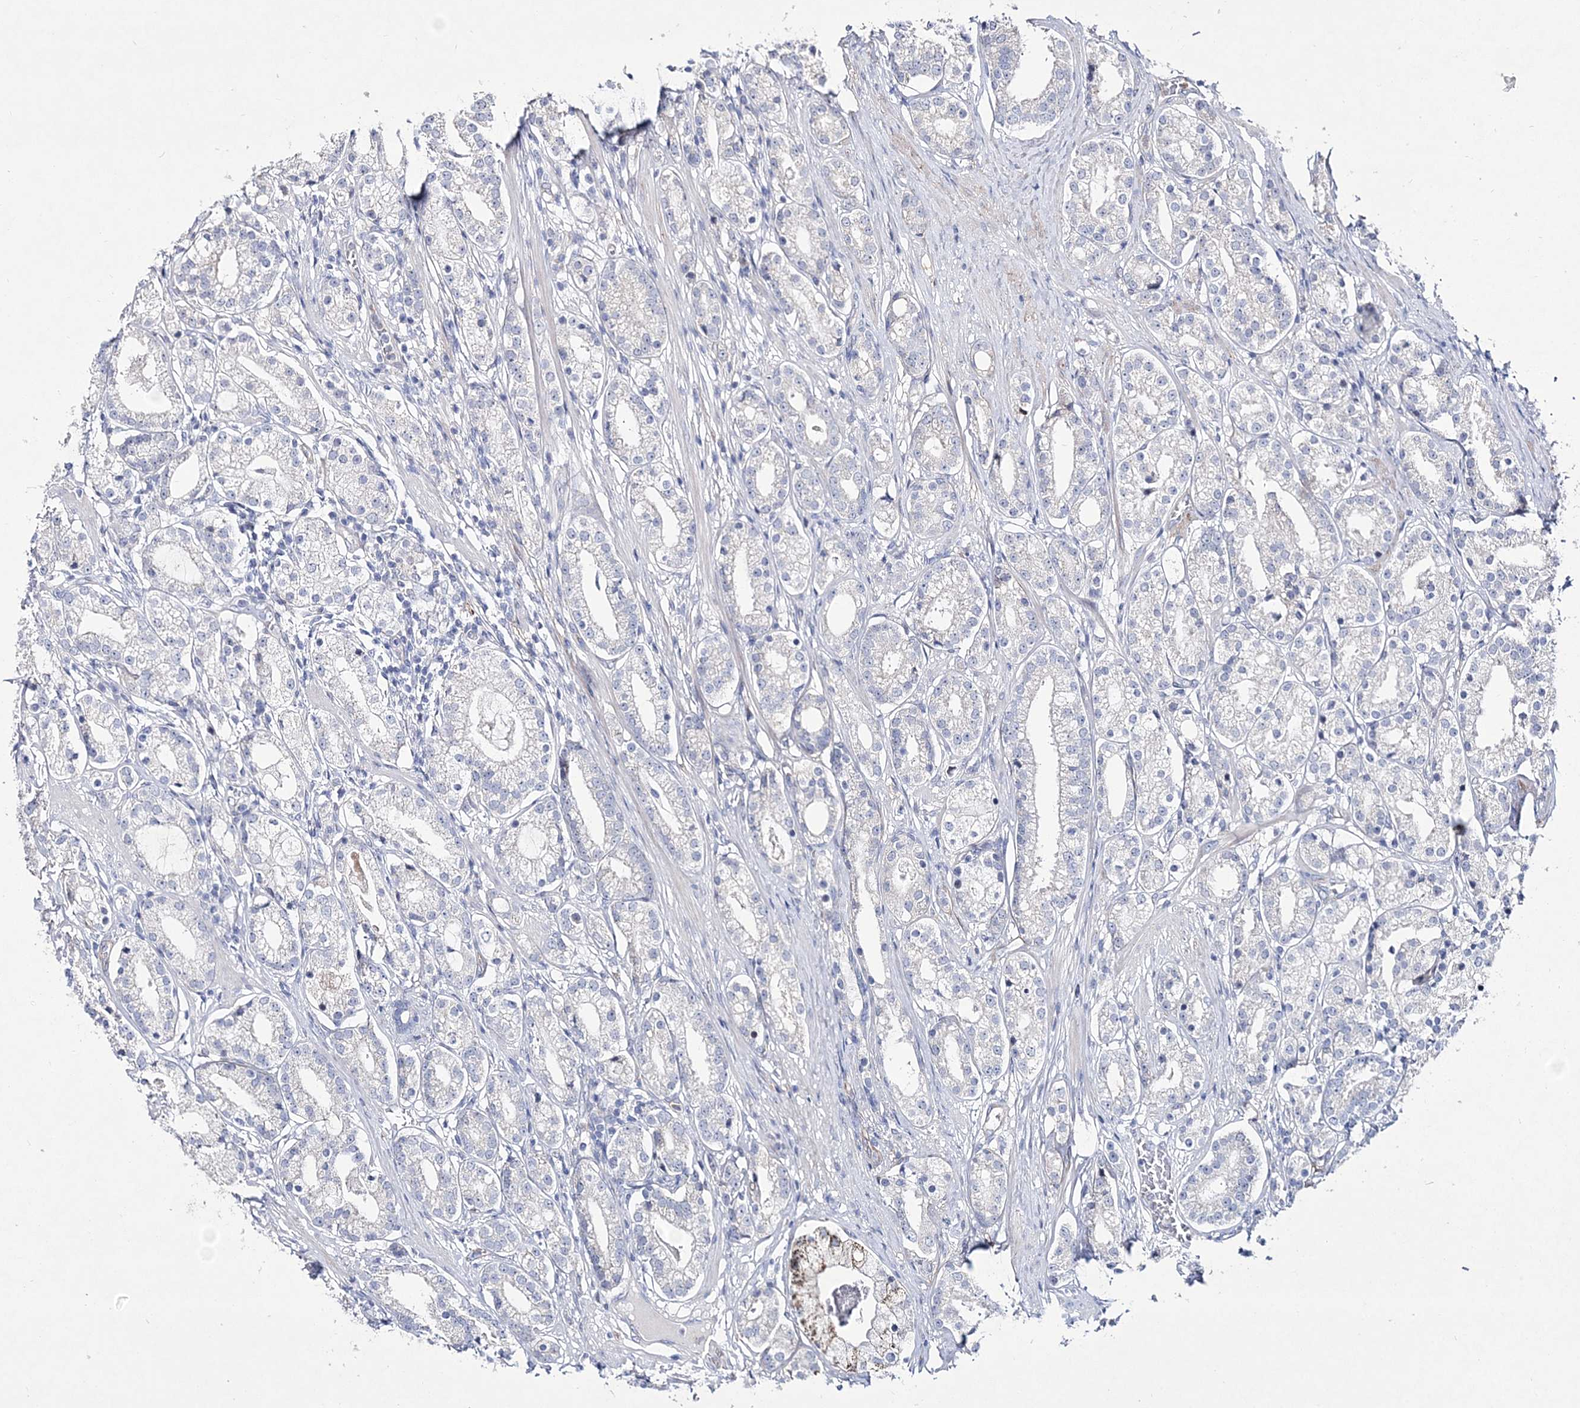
{"staining": {"intensity": "negative", "quantity": "none", "location": "none"}, "tissue": "prostate cancer", "cell_type": "Tumor cells", "image_type": "cancer", "snomed": [{"axis": "morphology", "description": "Adenocarcinoma, High grade"}, {"axis": "topography", "description": "Prostate"}], "caption": "This is an immunohistochemistry image of prostate high-grade adenocarcinoma. There is no expression in tumor cells.", "gene": "ANO1", "patient": {"sex": "male", "age": 69}}